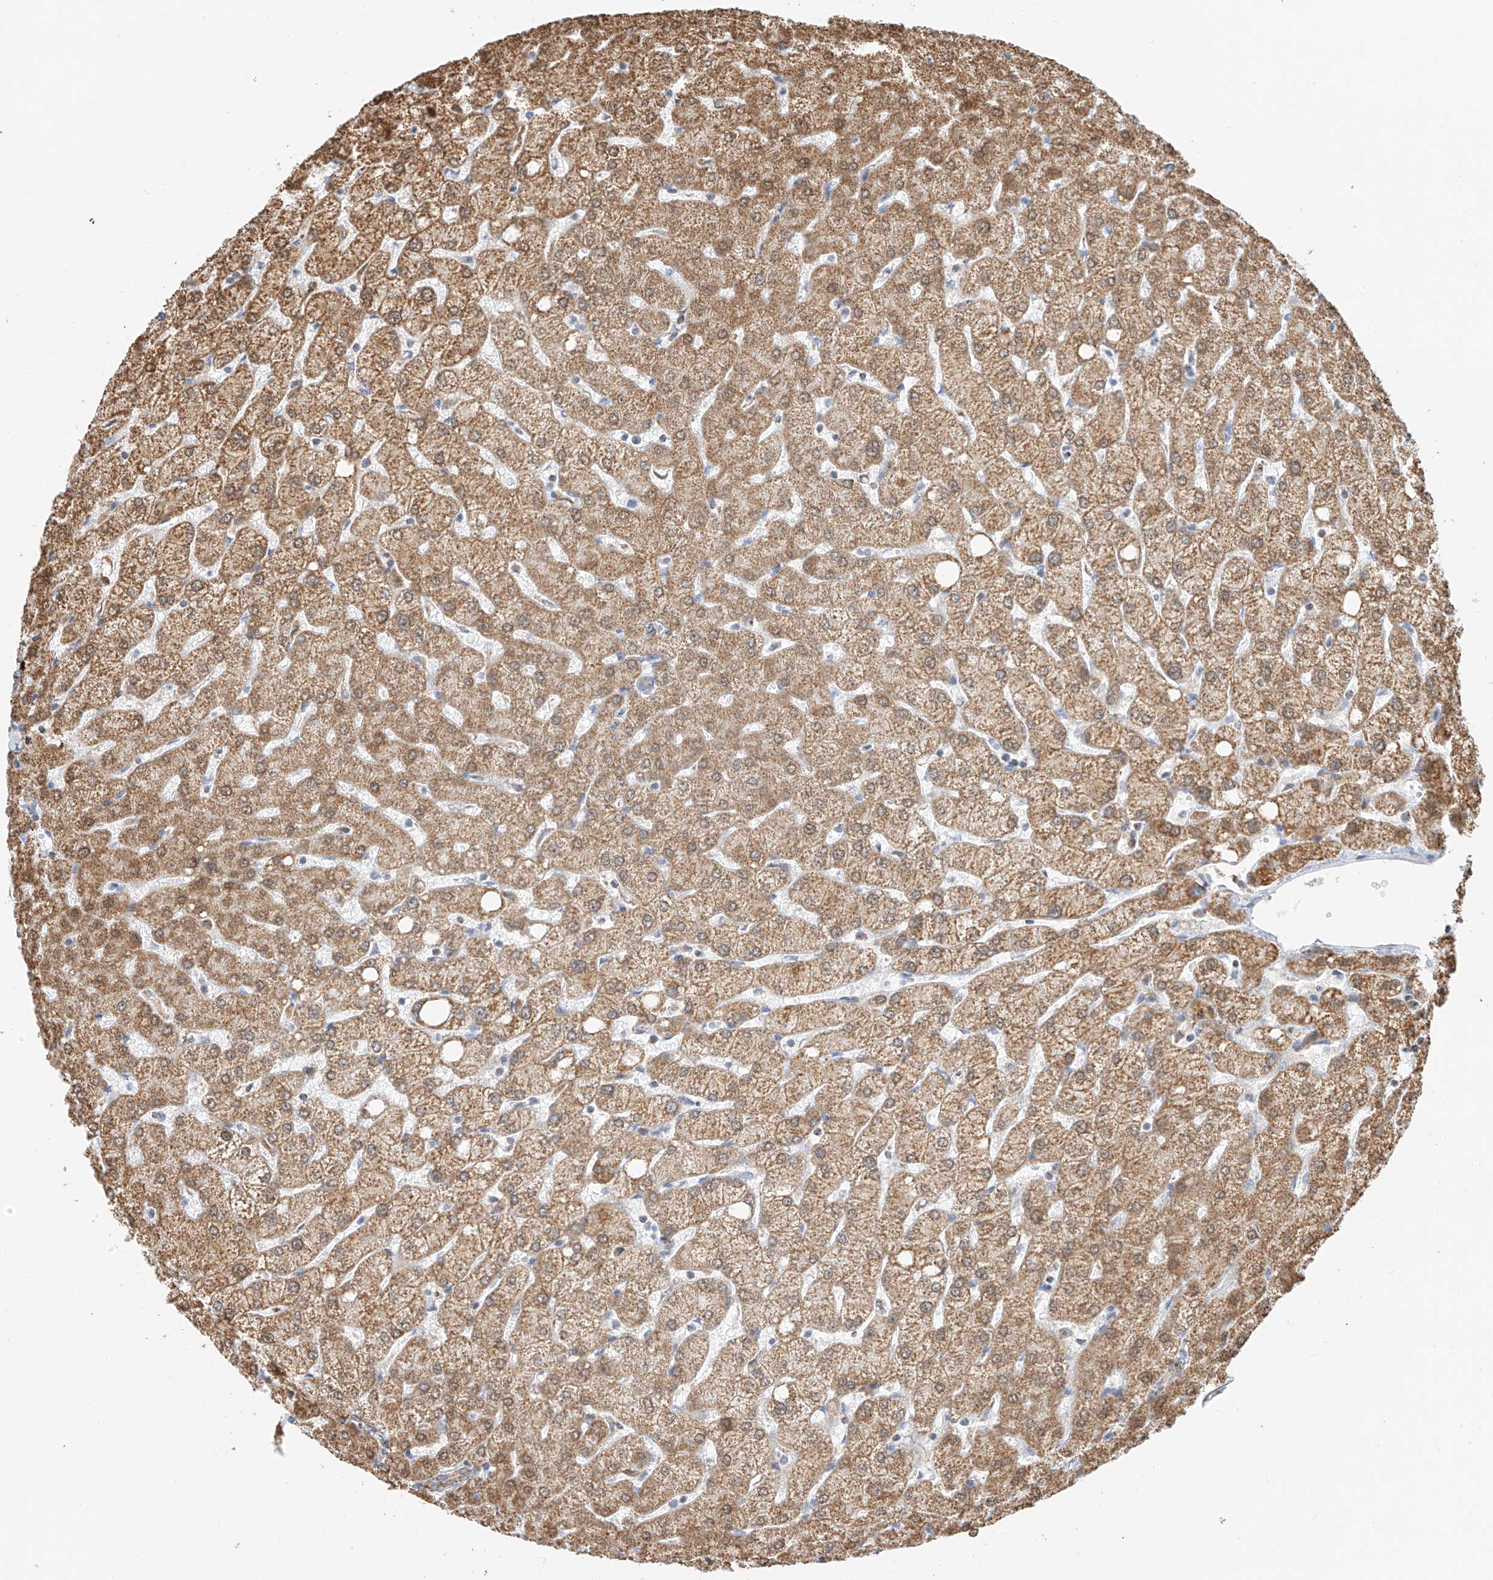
{"staining": {"intensity": "moderate", "quantity": ">75%", "location": "cytoplasmic/membranous"}, "tissue": "liver", "cell_type": "Cholangiocytes", "image_type": "normal", "snomed": [{"axis": "morphology", "description": "Normal tissue, NOS"}, {"axis": "topography", "description": "Liver"}], "caption": "Cholangiocytes demonstrate medium levels of moderate cytoplasmic/membranous positivity in approximately >75% of cells in unremarkable human liver. (brown staining indicates protein expression, while blue staining denotes nuclei).", "gene": "PPA2", "patient": {"sex": "female", "age": 54}}